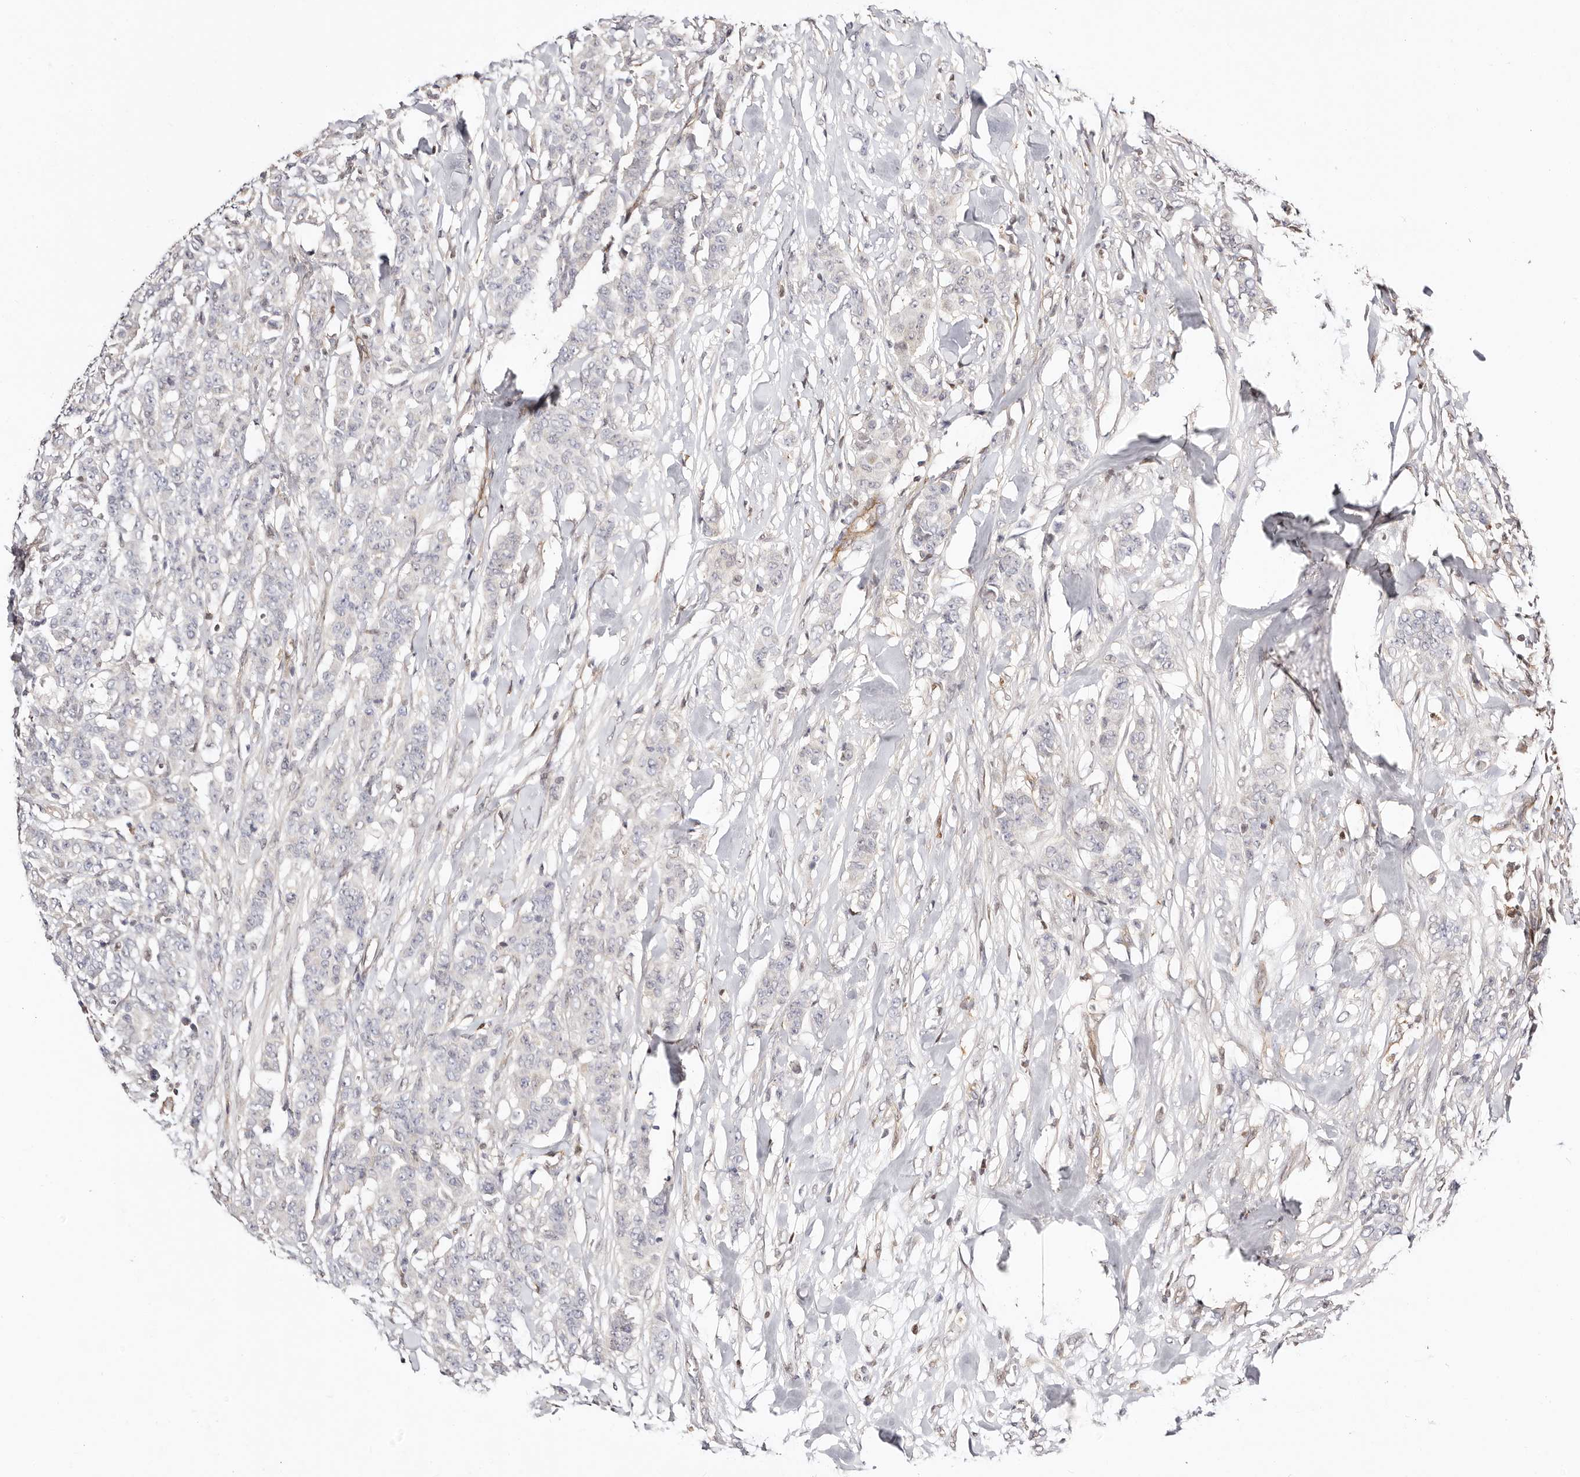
{"staining": {"intensity": "negative", "quantity": "none", "location": "none"}, "tissue": "breast cancer", "cell_type": "Tumor cells", "image_type": "cancer", "snomed": [{"axis": "morphology", "description": "Duct carcinoma"}, {"axis": "topography", "description": "Breast"}], "caption": "Breast cancer (infiltrating ductal carcinoma) was stained to show a protein in brown. There is no significant staining in tumor cells.", "gene": "STAT5A", "patient": {"sex": "female", "age": 40}}